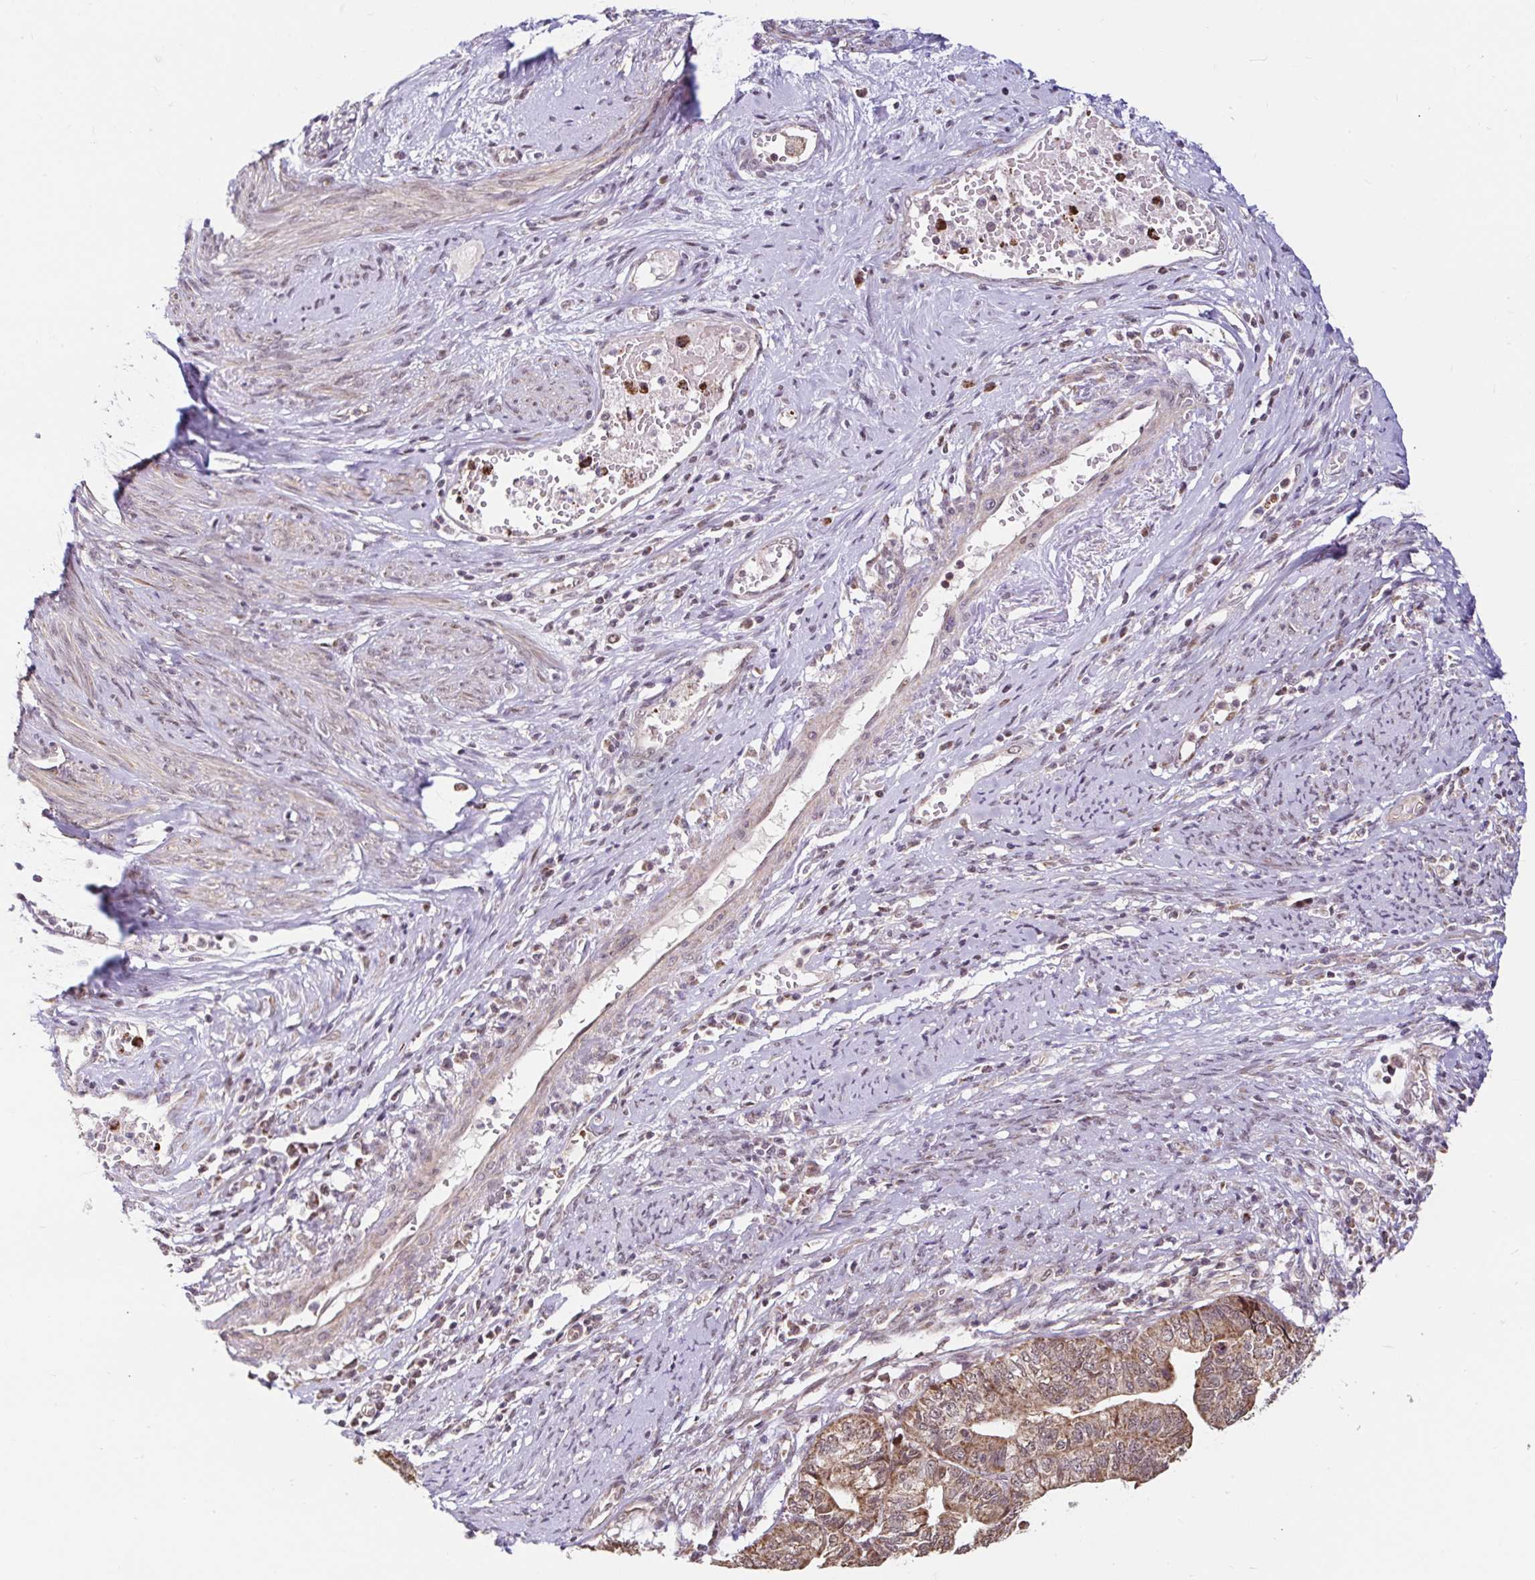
{"staining": {"intensity": "moderate", "quantity": ">75%", "location": "cytoplasmic/membranous"}, "tissue": "endometrial cancer", "cell_type": "Tumor cells", "image_type": "cancer", "snomed": [{"axis": "morphology", "description": "Adenocarcinoma, NOS"}, {"axis": "topography", "description": "Endometrium"}], "caption": "The micrograph demonstrates immunohistochemical staining of adenocarcinoma (endometrial). There is moderate cytoplasmic/membranous expression is present in about >75% of tumor cells.", "gene": "TIMM50", "patient": {"sex": "female", "age": 65}}